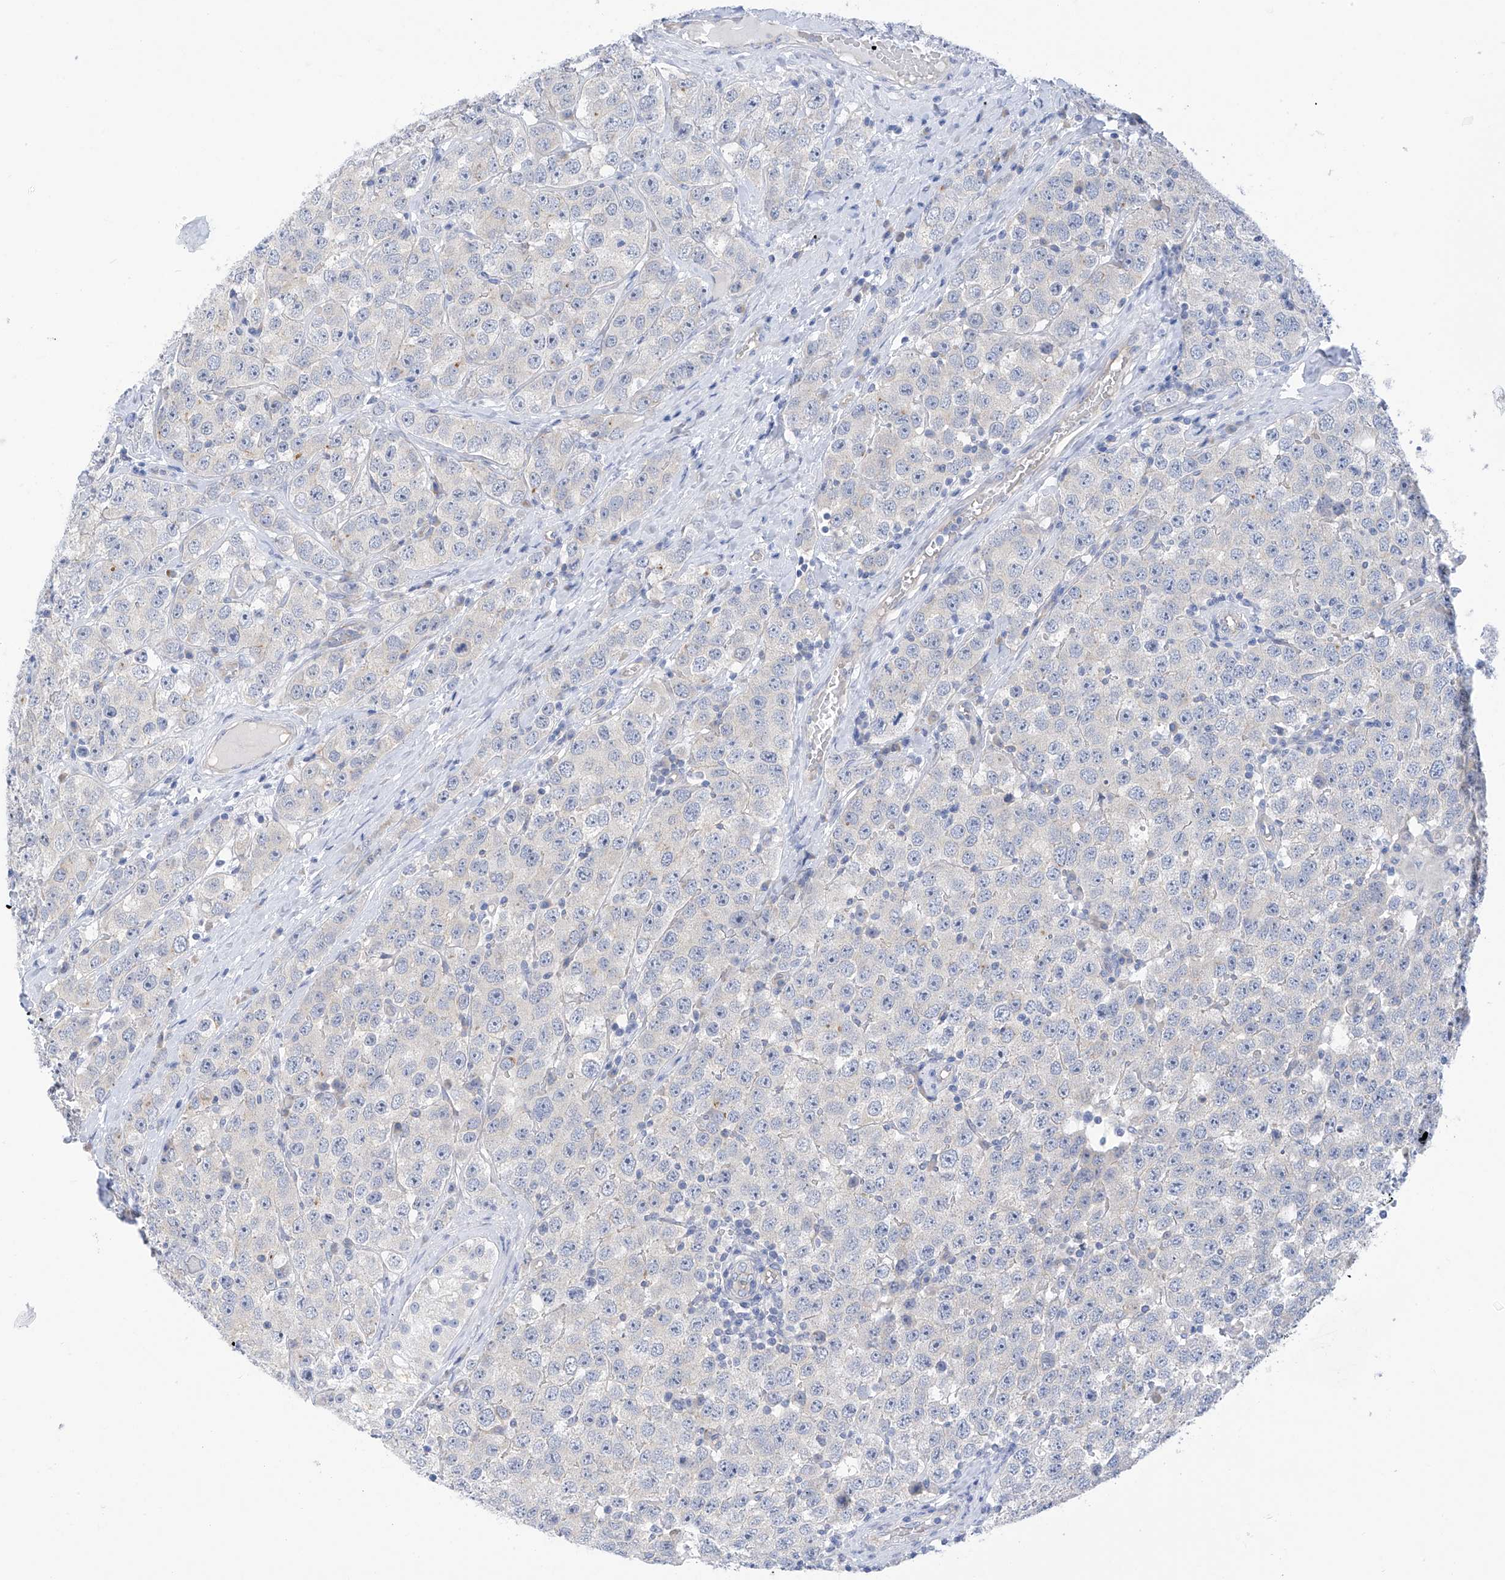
{"staining": {"intensity": "negative", "quantity": "none", "location": "none"}, "tissue": "testis cancer", "cell_type": "Tumor cells", "image_type": "cancer", "snomed": [{"axis": "morphology", "description": "Seminoma, NOS"}, {"axis": "topography", "description": "Testis"}], "caption": "Tumor cells are negative for brown protein staining in seminoma (testis).", "gene": "PIK3C2B", "patient": {"sex": "male", "age": 28}}